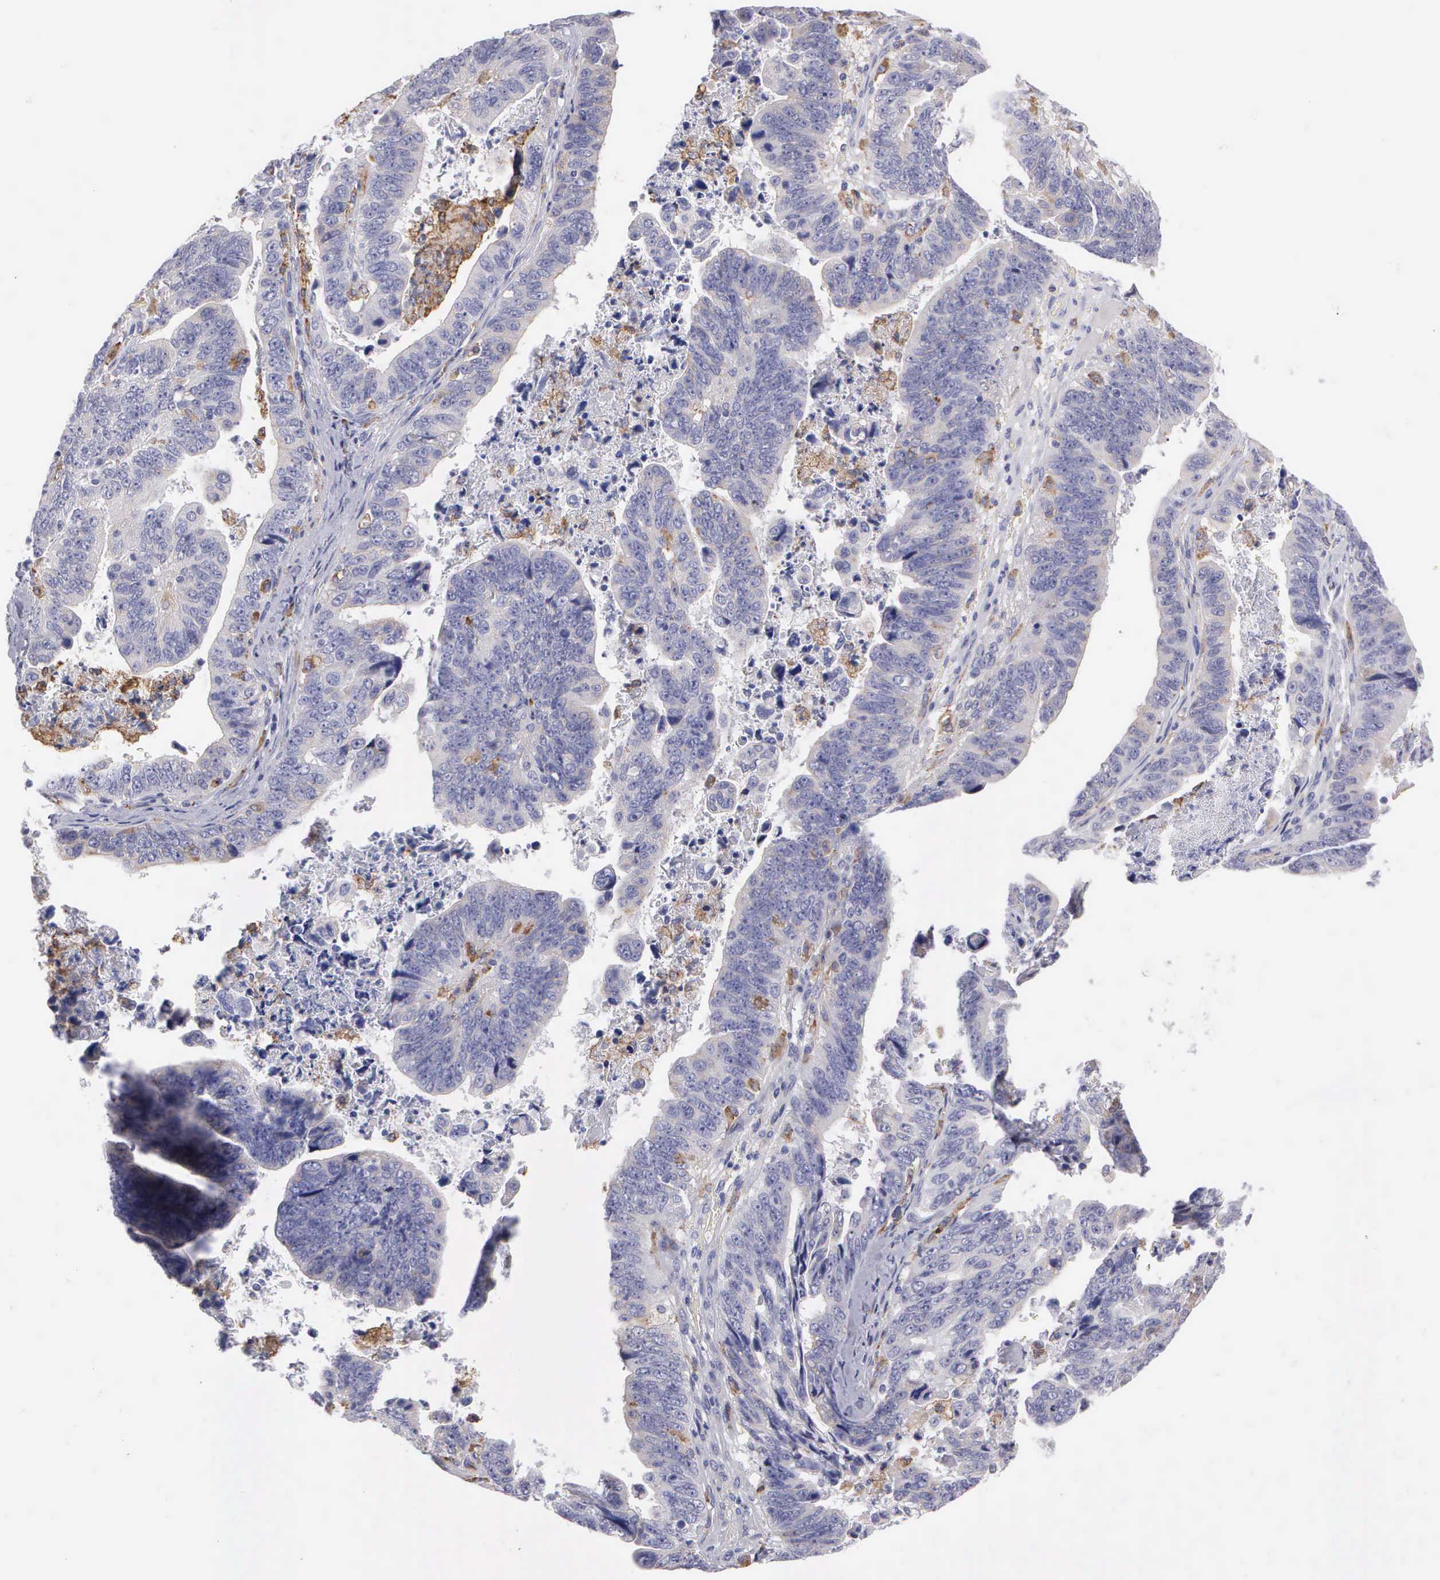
{"staining": {"intensity": "weak", "quantity": "<25%", "location": "cytoplasmic/membranous"}, "tissue": "stomach cancer", "cell_type": "Tumor cells", "image_type": "cancer", "snomed": [{"axis": "morphology", "description": "Adenocarcinoma, NOS"}, {"axis": "topography", "description": "Stomach, upper"}], "caption": "Immunohistochemical staining of stomach adenocarcinoma demonstrates no significant staining in tumor cells.", "gene": "TYRP1", "patient": {"sex": "female", "age": 50}}